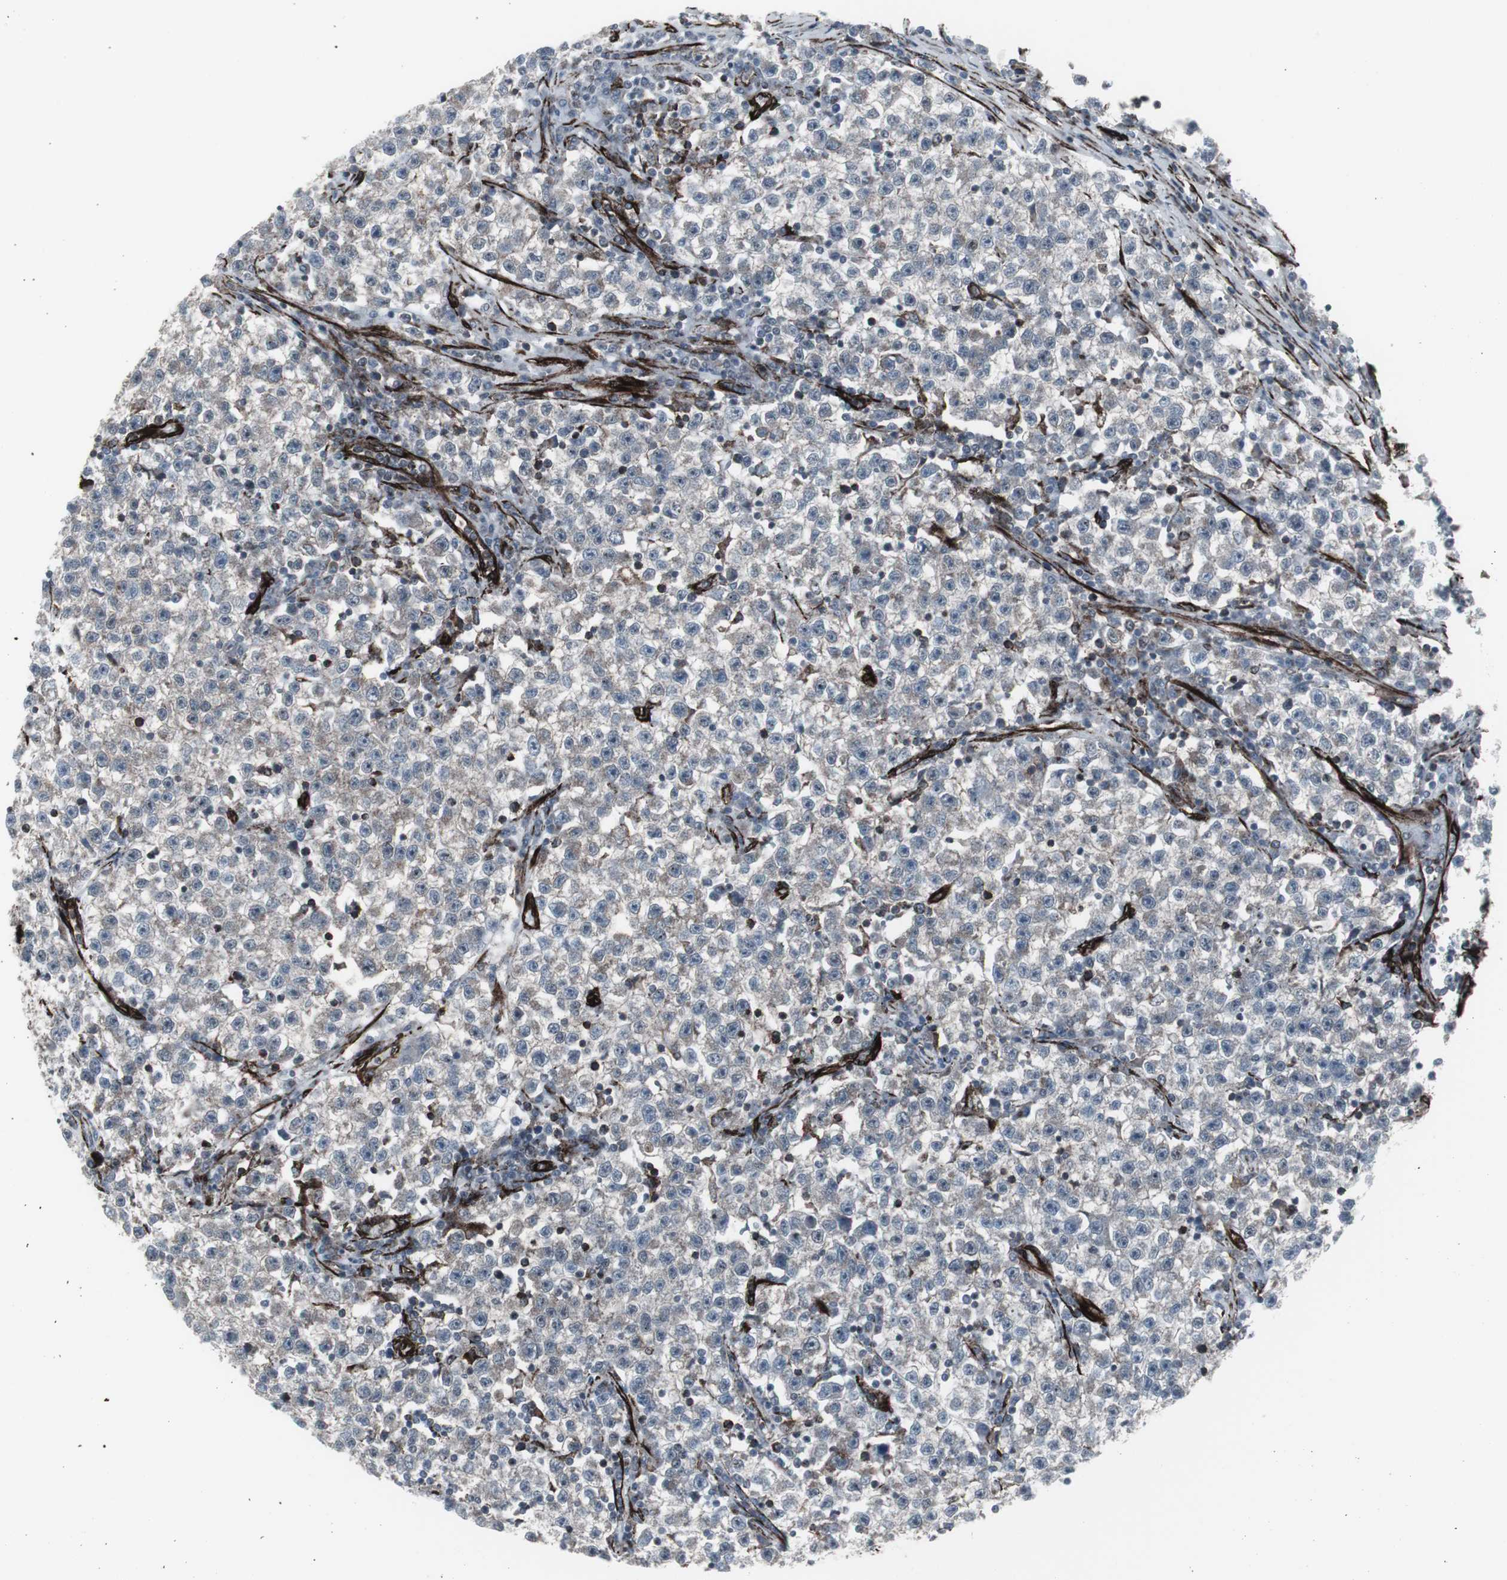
{"staining": {"intensity": "negative", "quantity": "none", "location": "none"}, "tissue": "testis cancer", "cell_type": "Tumor cells", "image_type": "cancer", "snomed": [{"axis": "morphology", "description": "Seminoma, NOS"}, {"axis": "topography", "description": "Testis"}], "caption": "High power microscopy photomicrograph of an IHC photomicrograph of seminoma (testis), revealing no significant expression in tumor cells.", "gene": "PDGFA", "patient": {"sex": "male", "age": 22}}